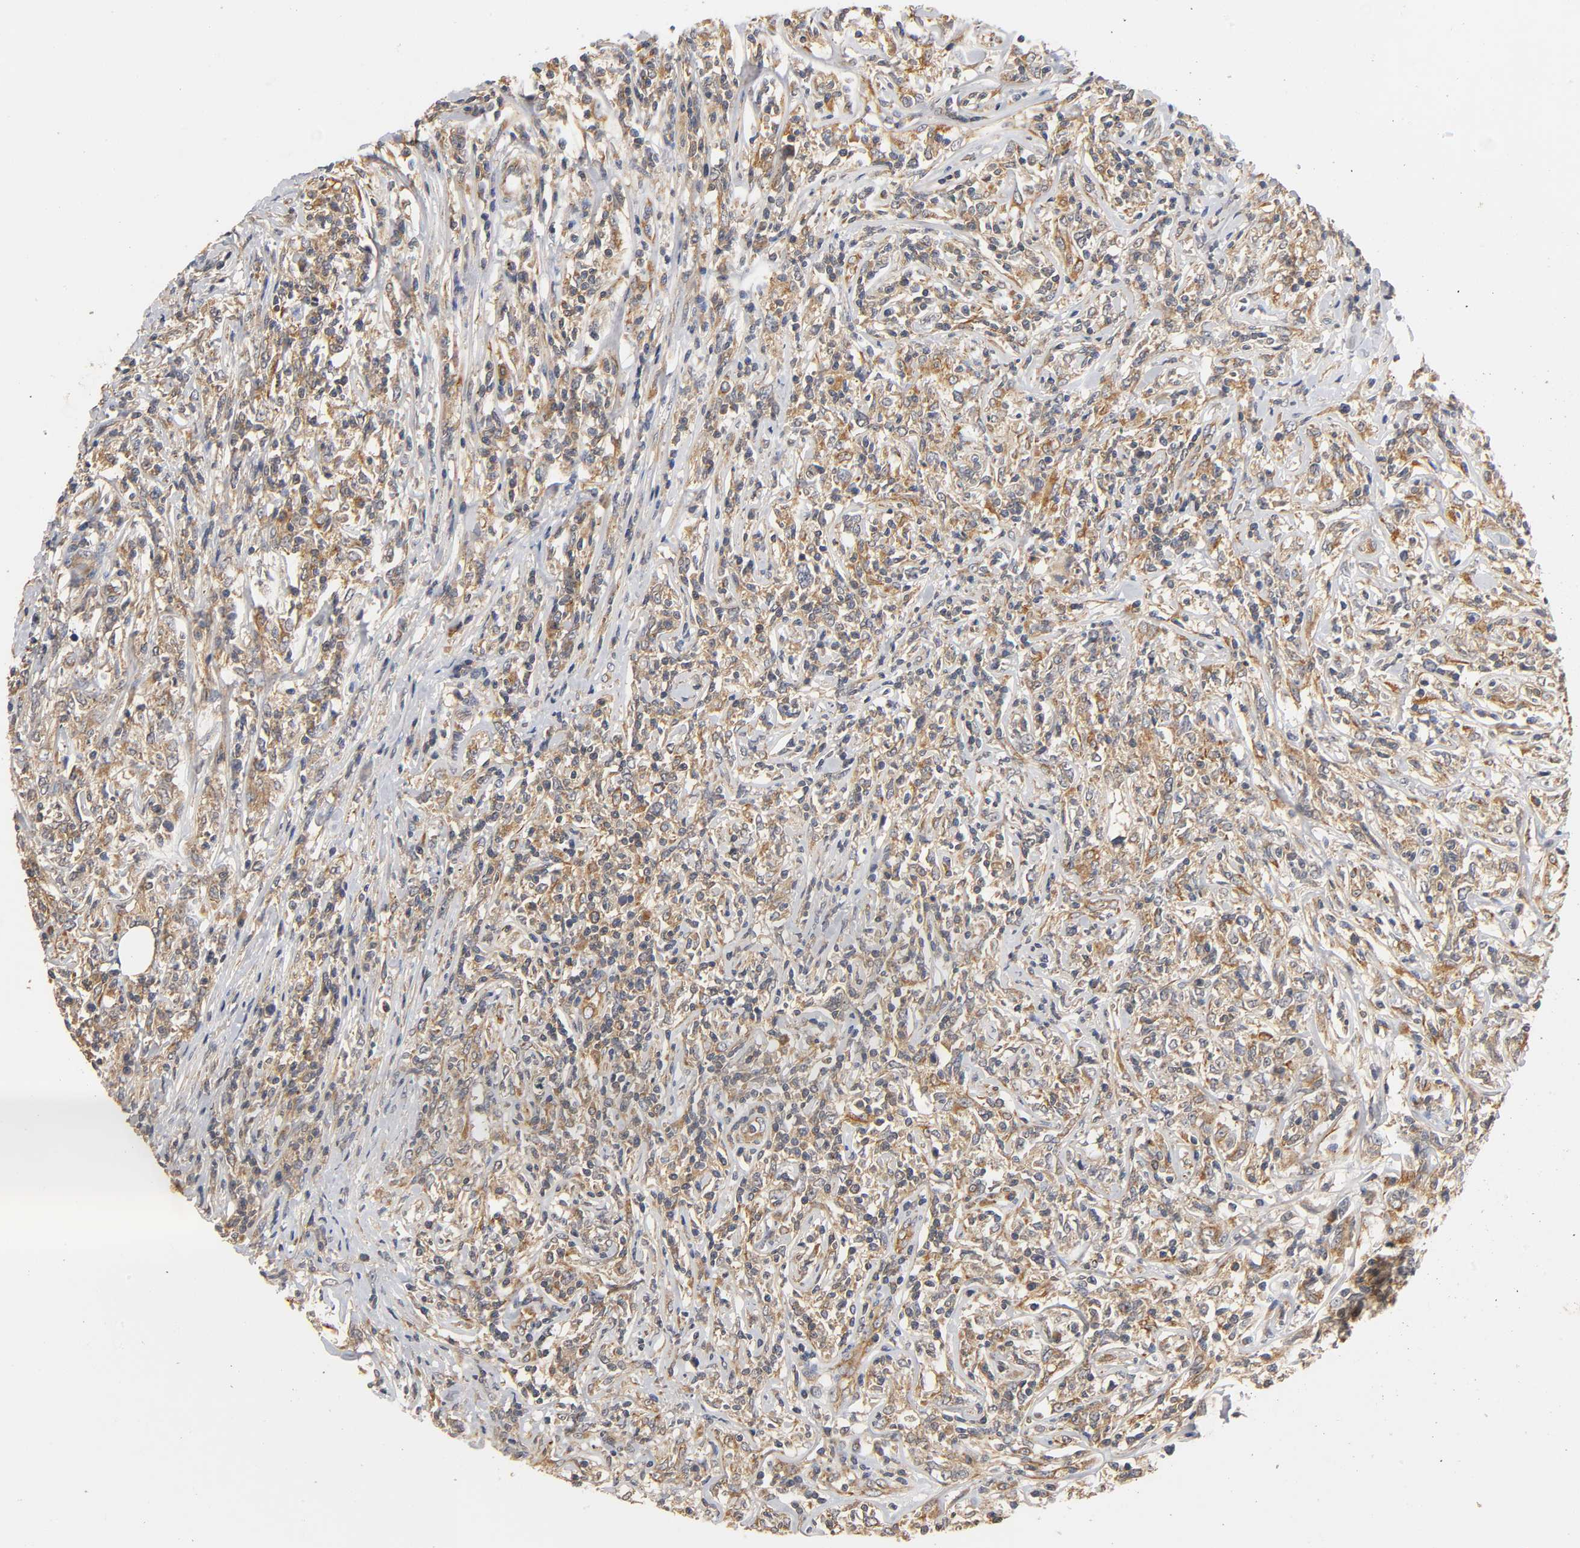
{"staining": {"intensity": "moderate", "quantity": ">75%", "location": "cytoplasmic/membranous"}, "tissue": "lymphoma", "cell_type": "Tumor cells", "image_type": "cancer", "snomed": [{"axis": "morphology", "description": "Malignant lymphoma, non-Hodgkin's type, High grade"}, {"axis": "topography", "description": "Lymph node"}], "caption": "This histopathology image exhibits IHC staining of human lymphoma, with medium moderate cytoplasmic/membranous positivity in approximately >75% of tumor cells.", "gene": "SCAP", "patient": {"sex": "female", "age": 84}}